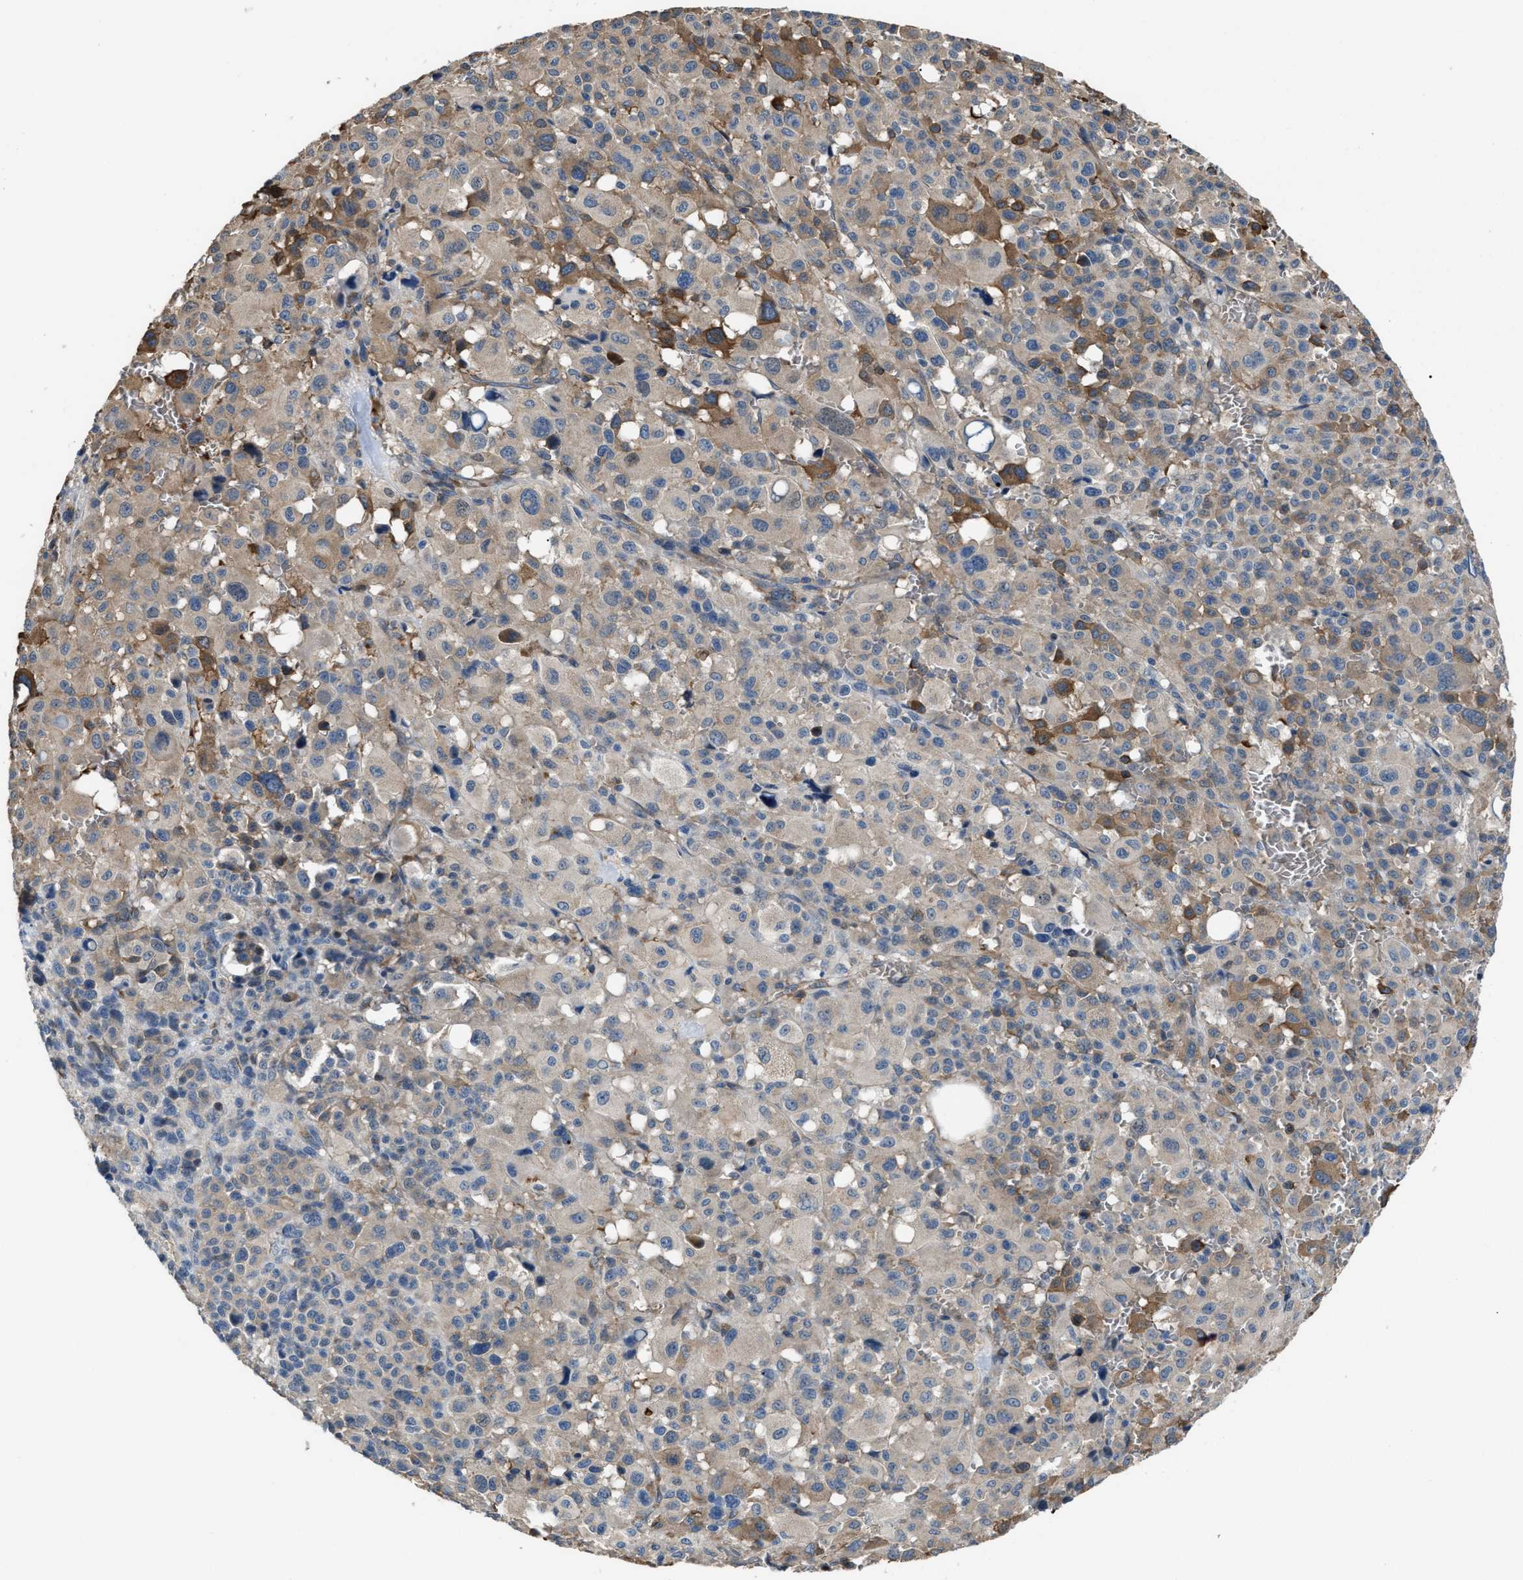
{"staining": {"intensity": "moderate", "quantity": "<25%", "location": "cytoplasmic/membranous"}, "tissue": "melanoma", "cell_type": "Tumor cells", "image_type": "cancer", "snomed": [{"axis": "morphology", "description": "Malignant melanoma, Metastatic site"}, {"axis": "topography", "description": "Skin"}], "caption": "Immunohistochemical staining of human melanoma shows moderate cytoplasmic/membranous protein staining in approximately <25% of tumor cells.", "gene": "SELENOM", "patient": {"sex": "female", "age": 74}}